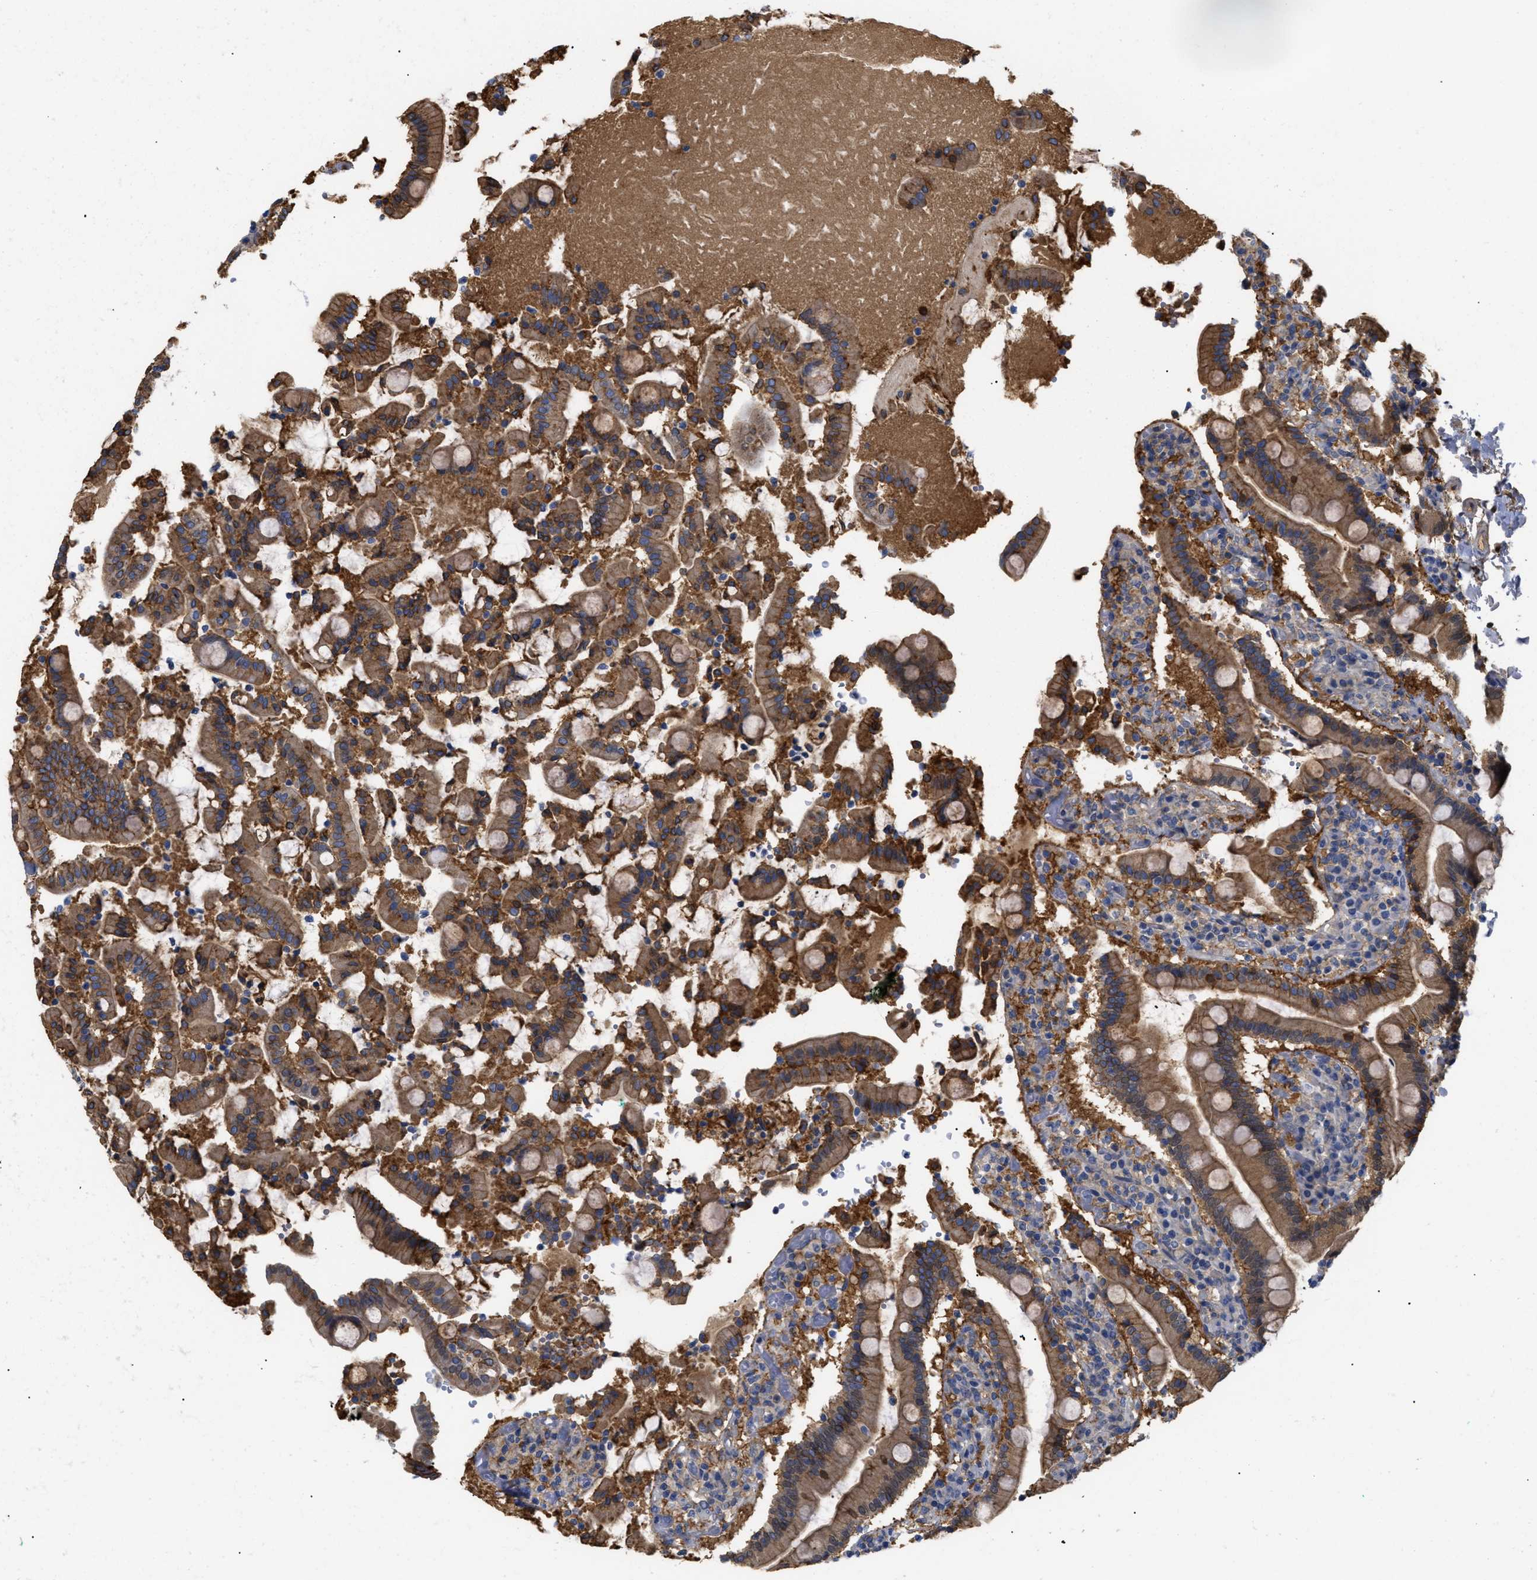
{"staining": {"intensity": "moderate", "quantity": ">75%", "location": "cytoplasmic/membranous"}, "tissue": "duodenum", "cell_type": "Glandular cells", "image_type": "normal", "snomed": [{"axis": "morphology", "description": "Normal tissue, NOS"}, {"axis": "topography", "description": "Small intestine, NOS"}], "caption": "Immunohistochemical staining of unremarkable human duodenum exhibits moderate cytoplasmic/membranous protein expression in about >75% of glandular cells. (IHC, brightfield microscopy, high magnification).", "gene": "ANXA4", "patient": {"sex": "female", "age": 71}}